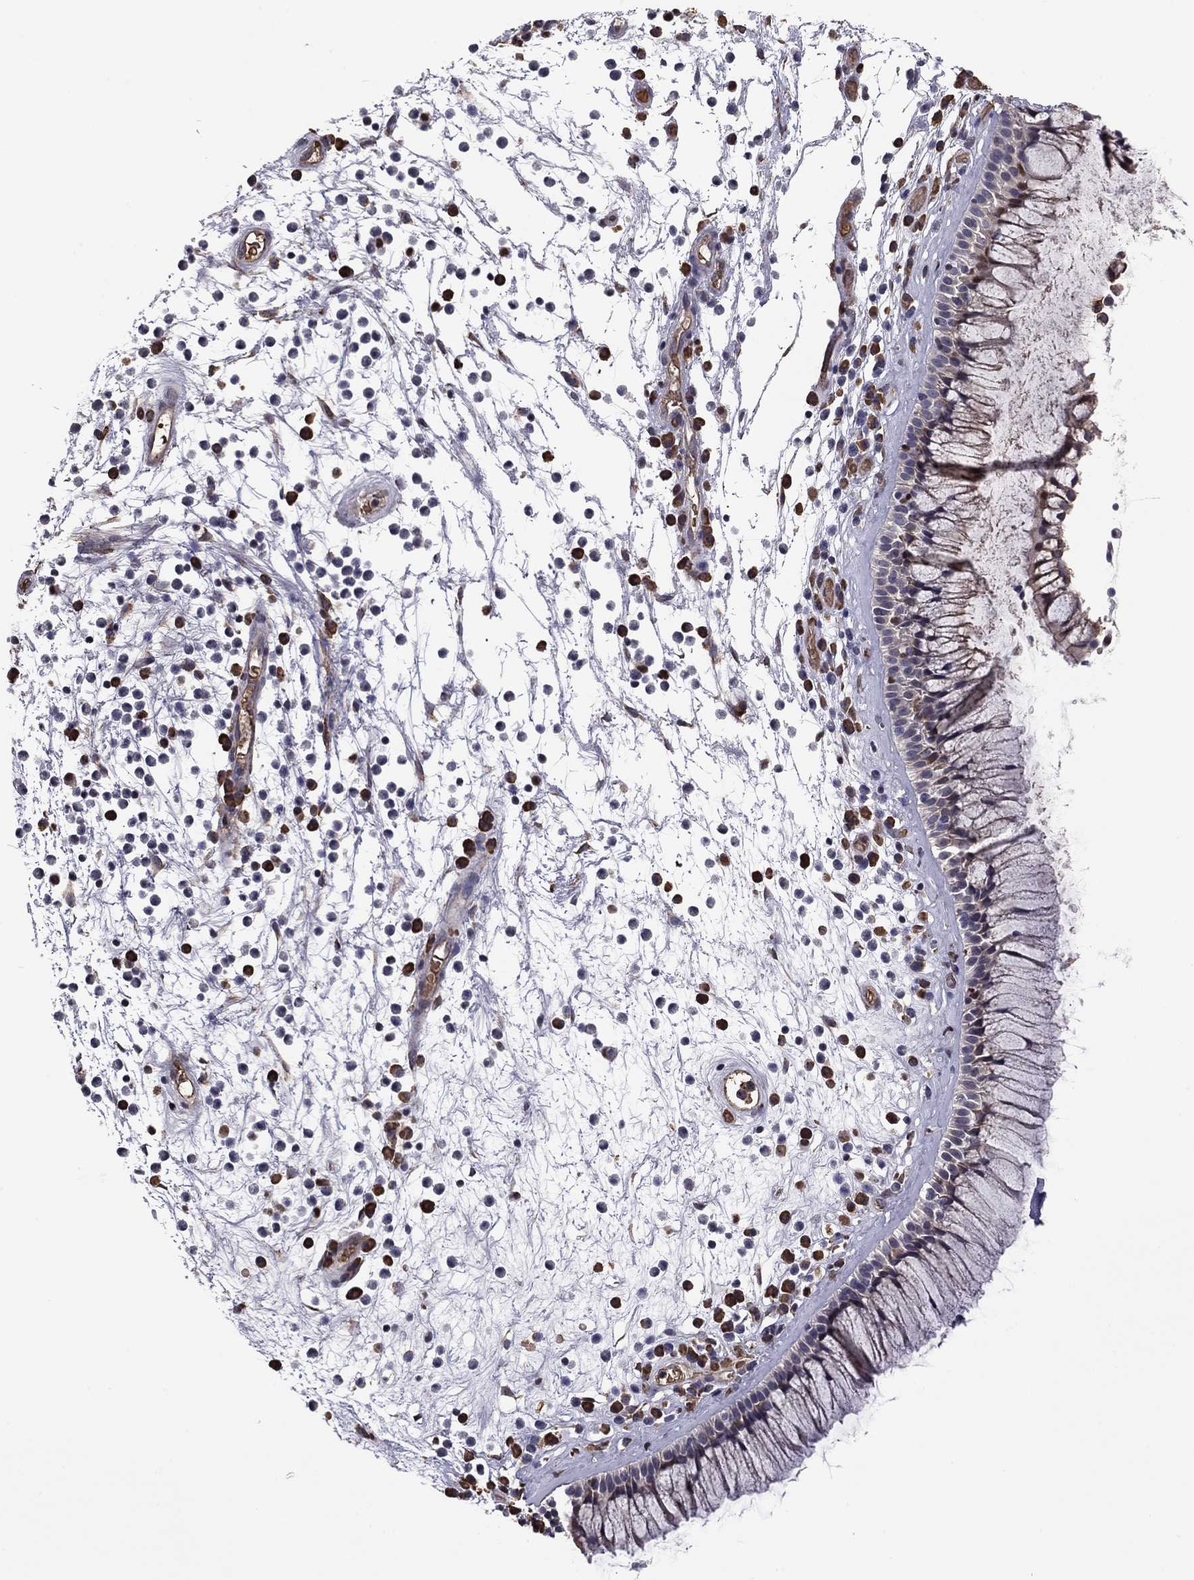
{"staining": {"intensity": "negative", "quantity": "none", "location": "none"}, "tissue": "nasopharynx", "cell_type": "Respiratory epithelial cells", "image_type": "normal", "snomed": [{"axis": "morphology", "description": "Normal tissue, NOS"}, {"axis": "topography", "description": "Nasopharynx"}], "caption": "There is no significant expression in respiratory epithelial cells of nasopharynx. (DAB (3,3'-diaminobenzidine) IHC, high magnification).", "gene": "HSPB2", "patient": {"sex": "male", "age": 77}}